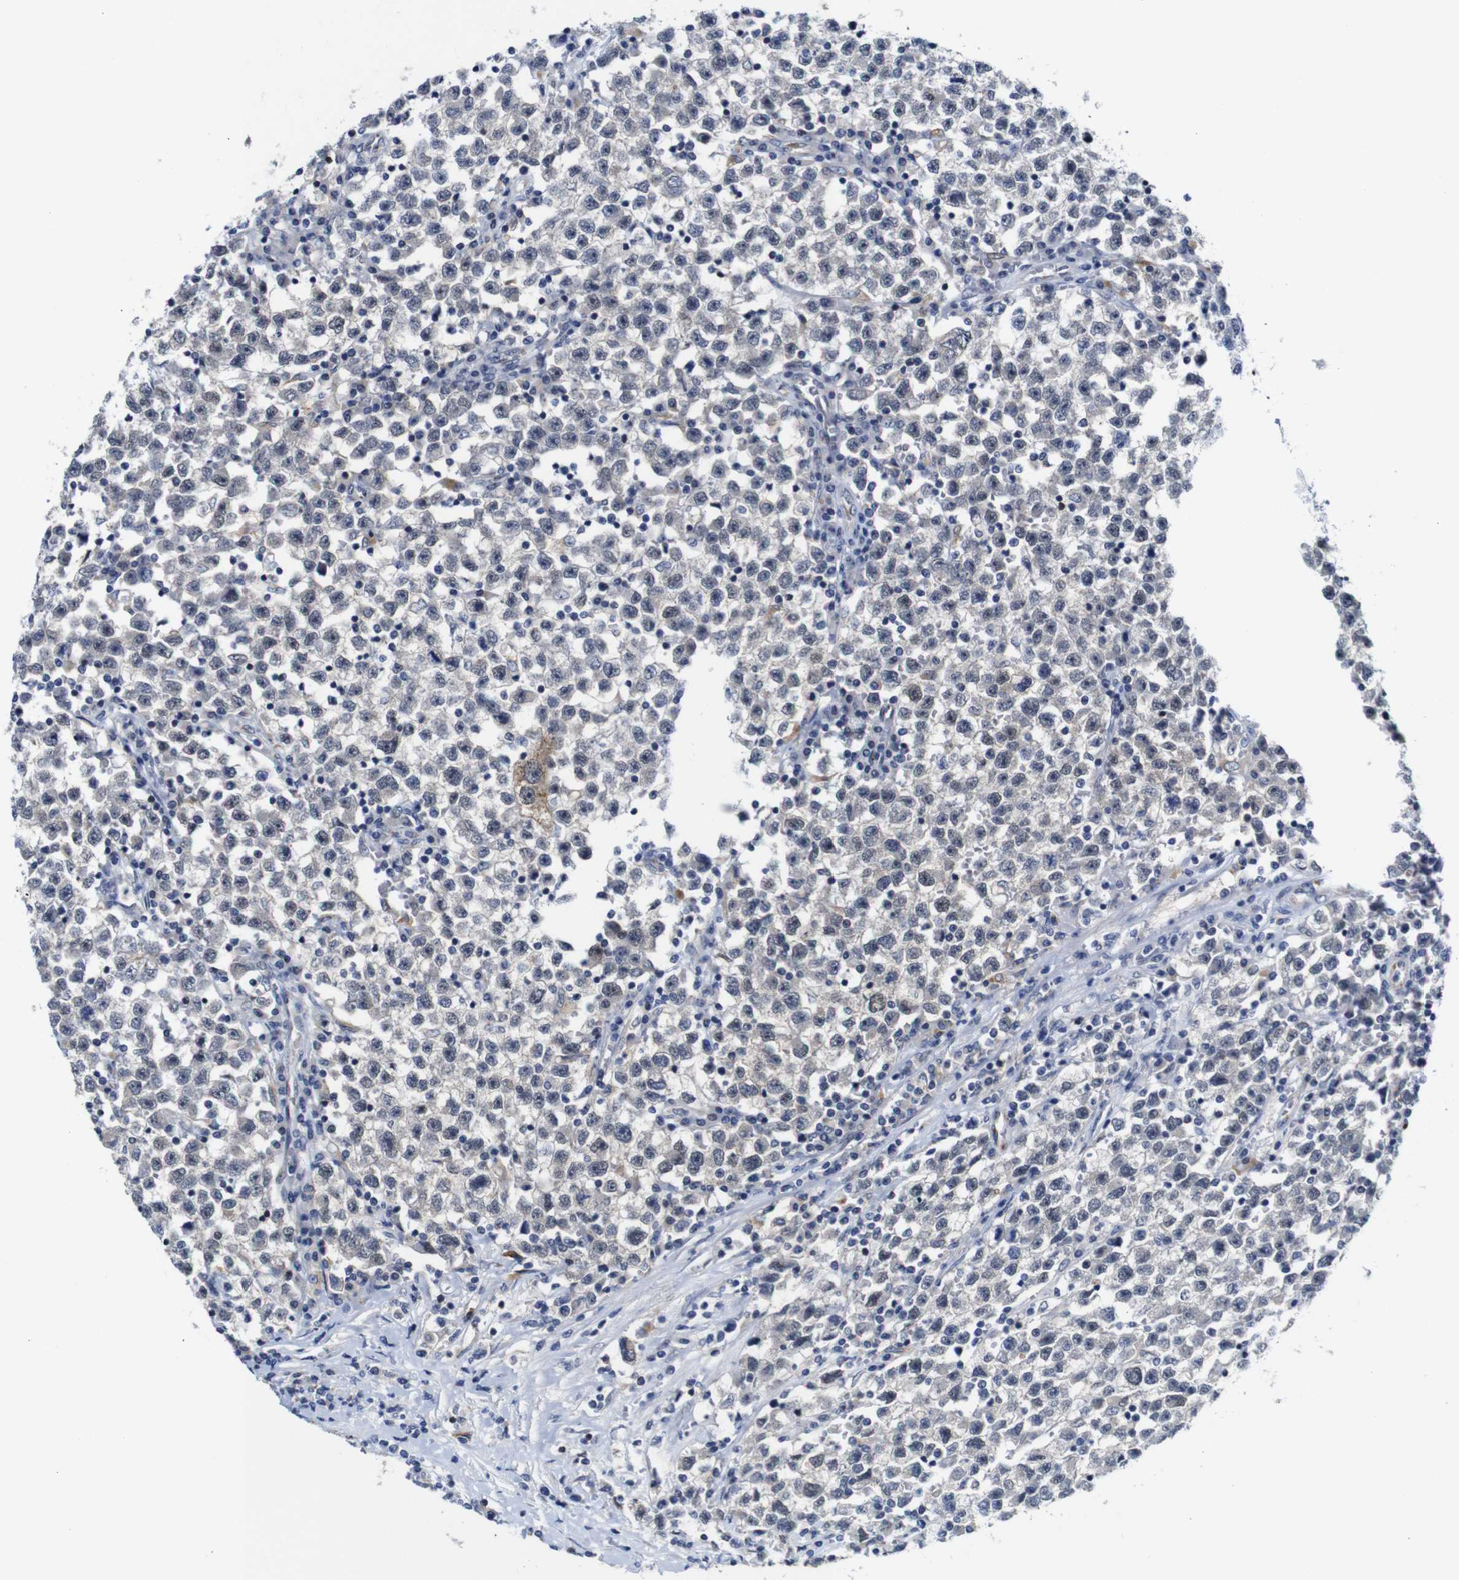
{"staining": {"intensity": "weak", "quantity": "<25%", "location": "nuclear"}, "tissue": "testis cancer", "cell_type": "Tumor cells", "image_type": "cancer", "snomed": [{"axis": "morphology", "description": "Seminoma, NOS"}, {"axis": "topography", "description": "Testis"}], "caption": "A micrograph of testis cancer stained for a protein reveals no brown staining in tumor cells.", "gene": "FURIN", "patient": {"sex": "male", "age": 22}}